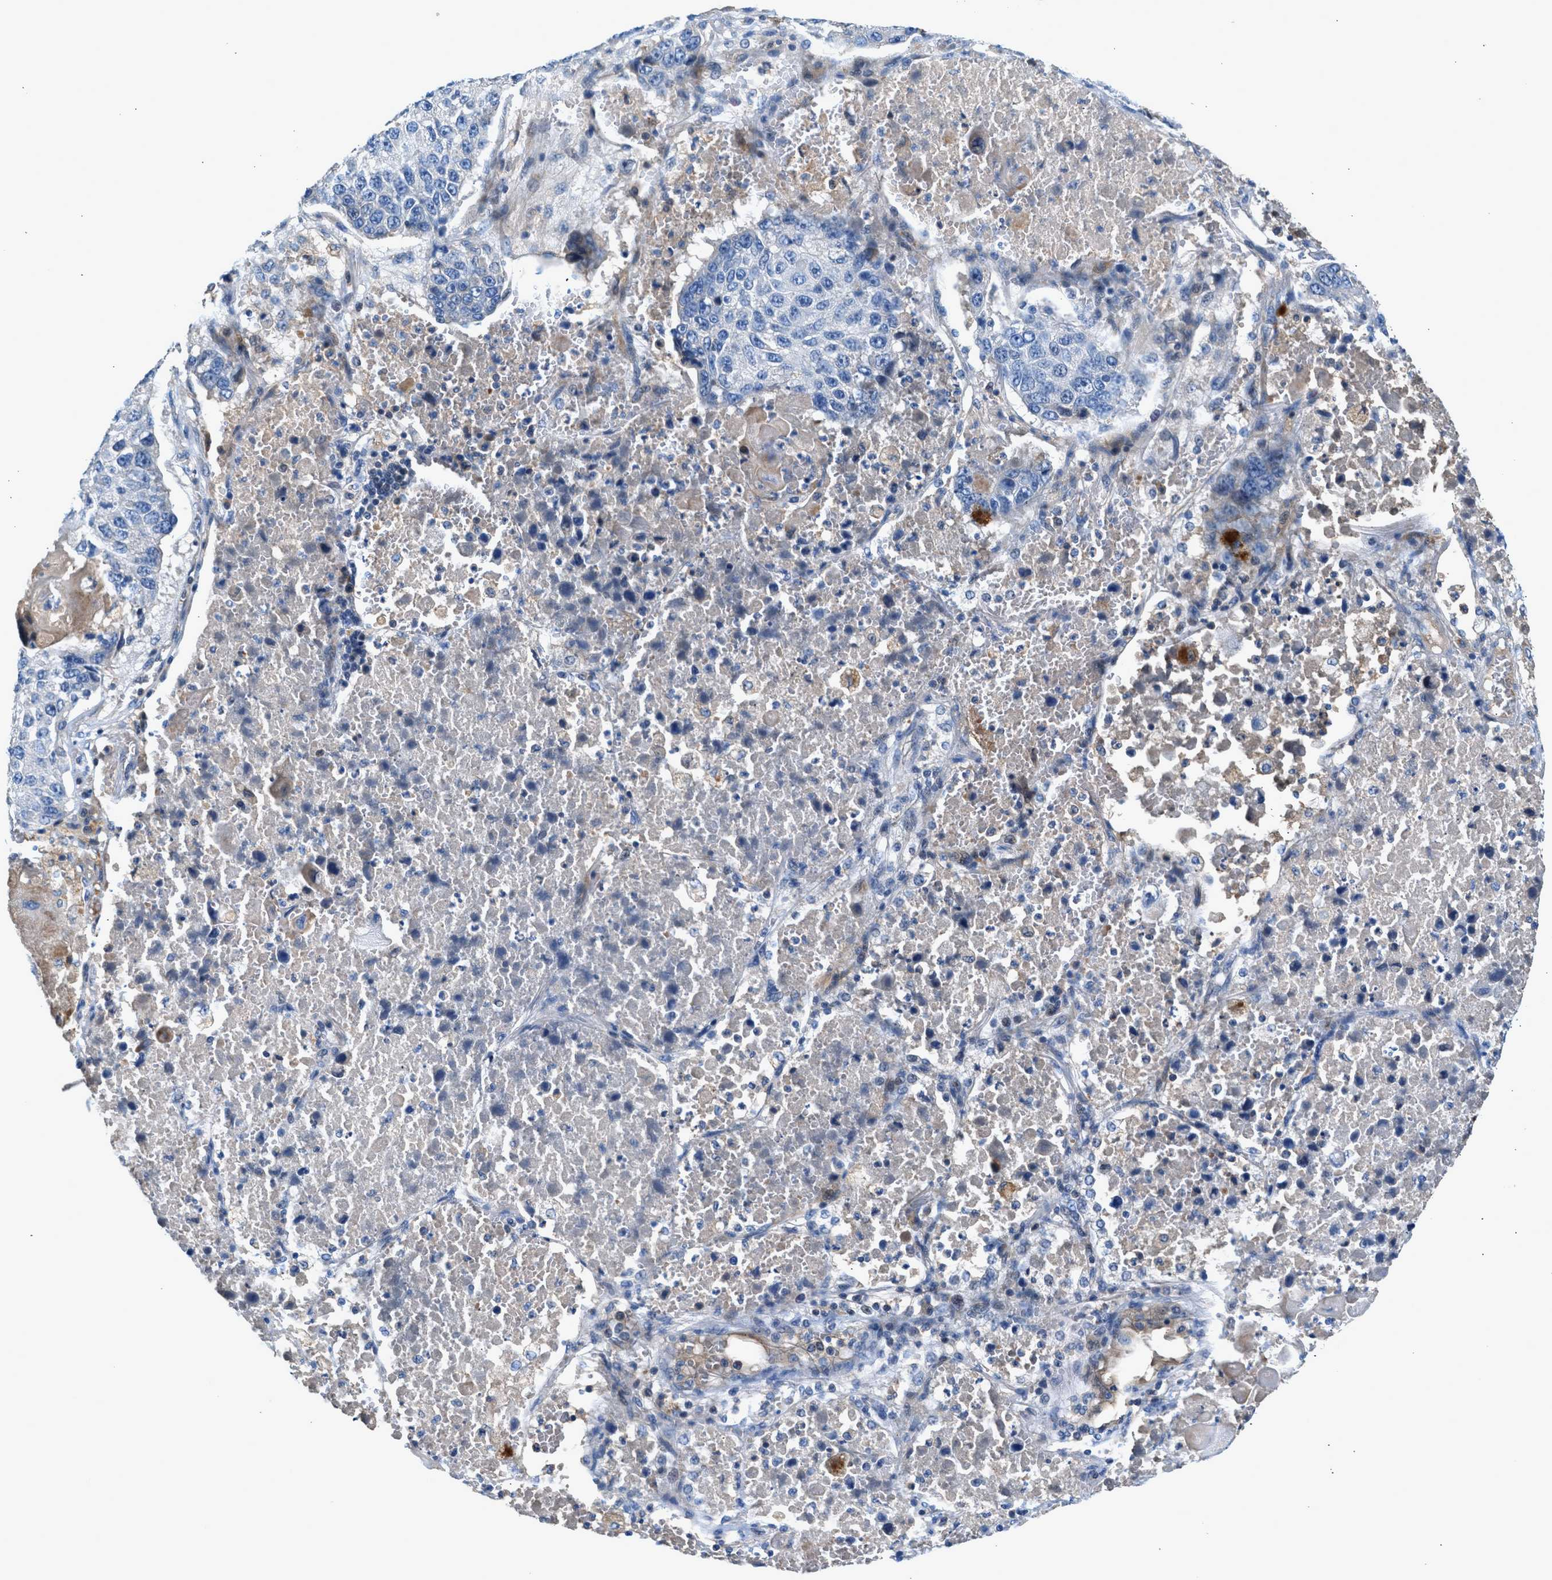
{"staining": {"intensity": "negative", "quantity": "none", "location": "none"}, "tissue": "lung cancer", "cell_type": "Tumor cells", "image_type": "cancer", "snomed": [{"axis": "morphology", "description": "Squamous cell carcinoma, NOS"}, {"axis": "topography", "description": "Lung"}], "caption": "IHC of lung cancer shows no positivity in tumor cells. (DAB (3,3'-diaminobenzidine) immunohistochemistry (IHC) with hematoxylin counter stain).", "gene": "RWDD2B", "patient": {"sex": "male", "age": 61}}